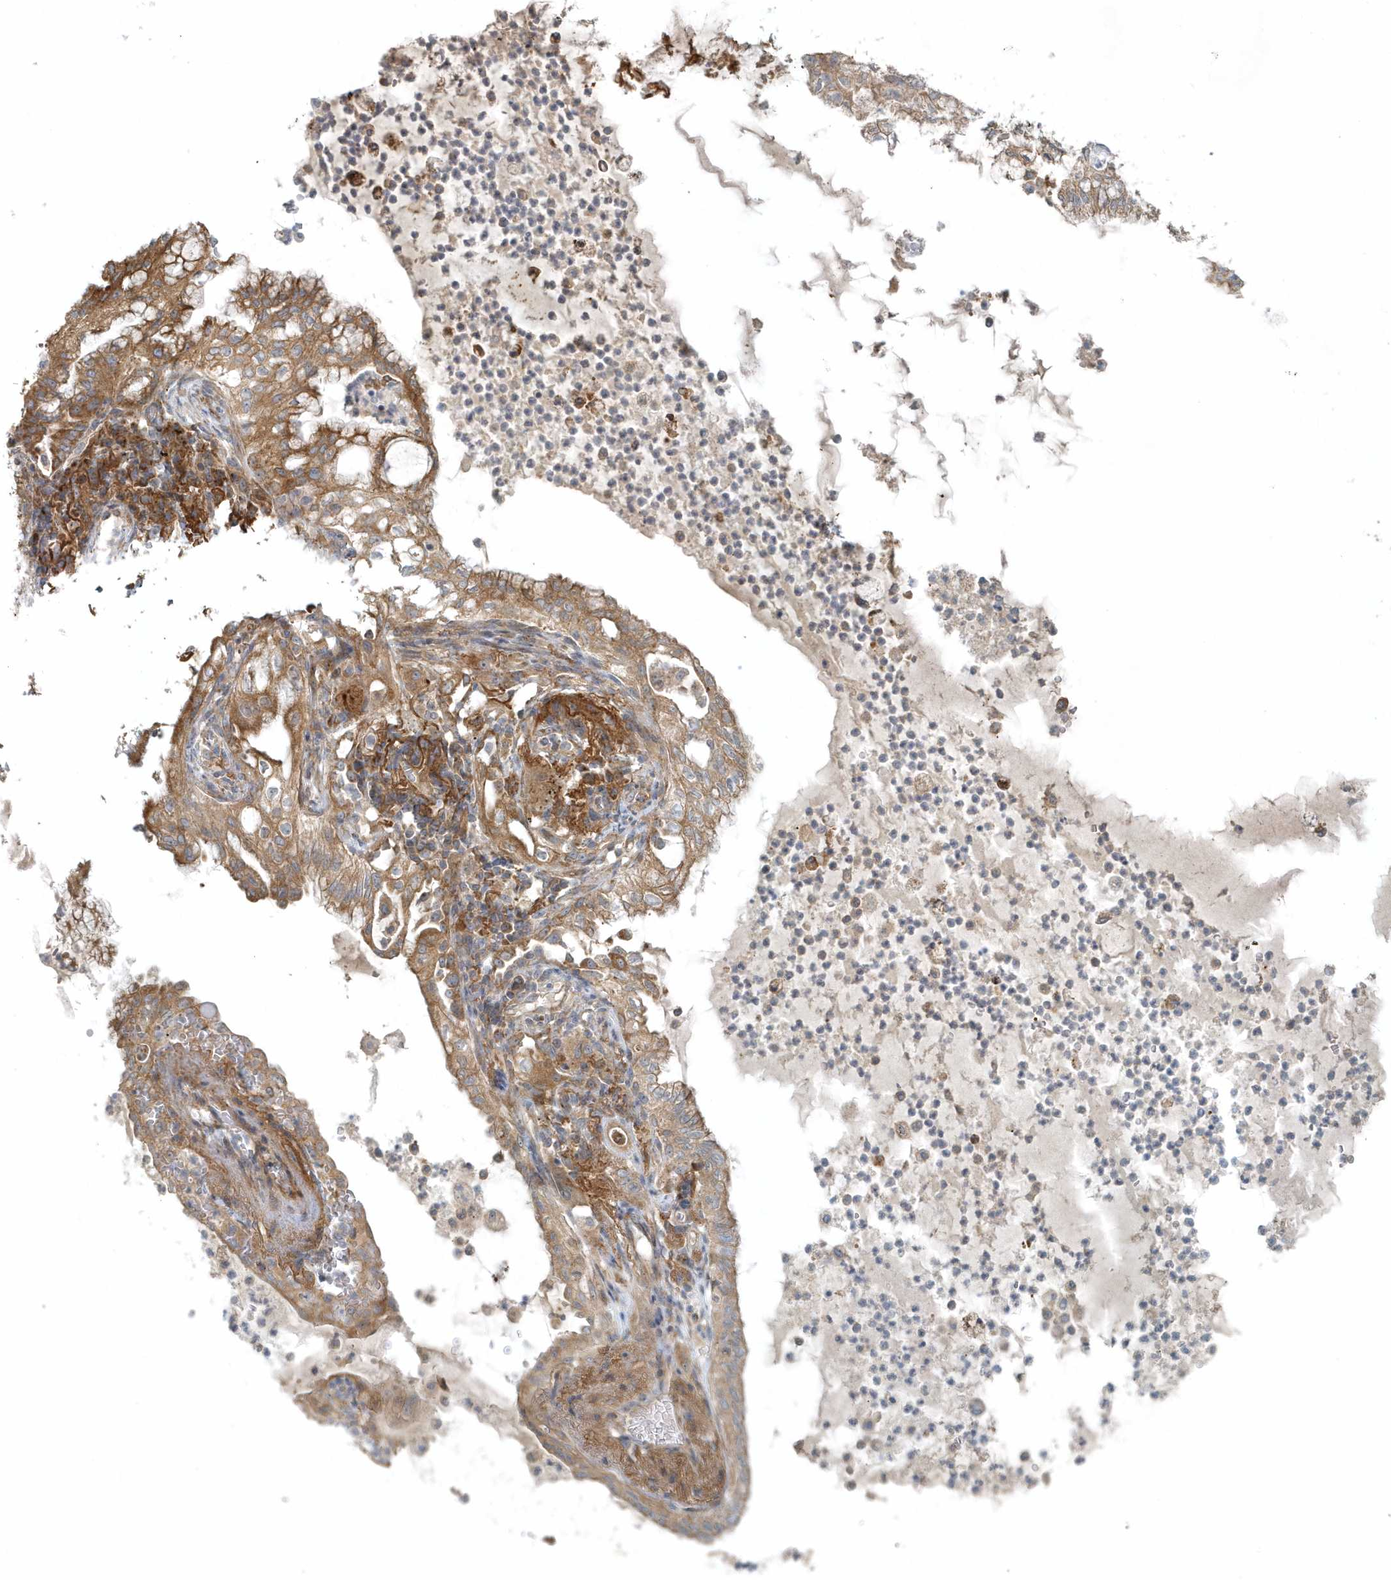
{"staining": {"intensity": "moderate", "quantity": ">75%", "location": "cytoplasmic/membranous"}, "tissue": "lung cancer", "cell_type": "Tumor cells", "image_type": "cancer", "snomed": [{"axis": "morphology", "description": "Adenocarcinoma, NOS"}, {"axis": "topography", "description": "Lung"}], "caption": "Immunohistochemical staining of human lung cancer (adenocarcinoma) shows moderate cytoplasmic/membranous protein expression in approximately >75% of tumor cells. (Stains: DAB in brown, nuclei in blue, Microscopy: brightfield microscopy at high magnification).", "gene": "MMUT", "patient": {"sex": "female", "age": 70}}